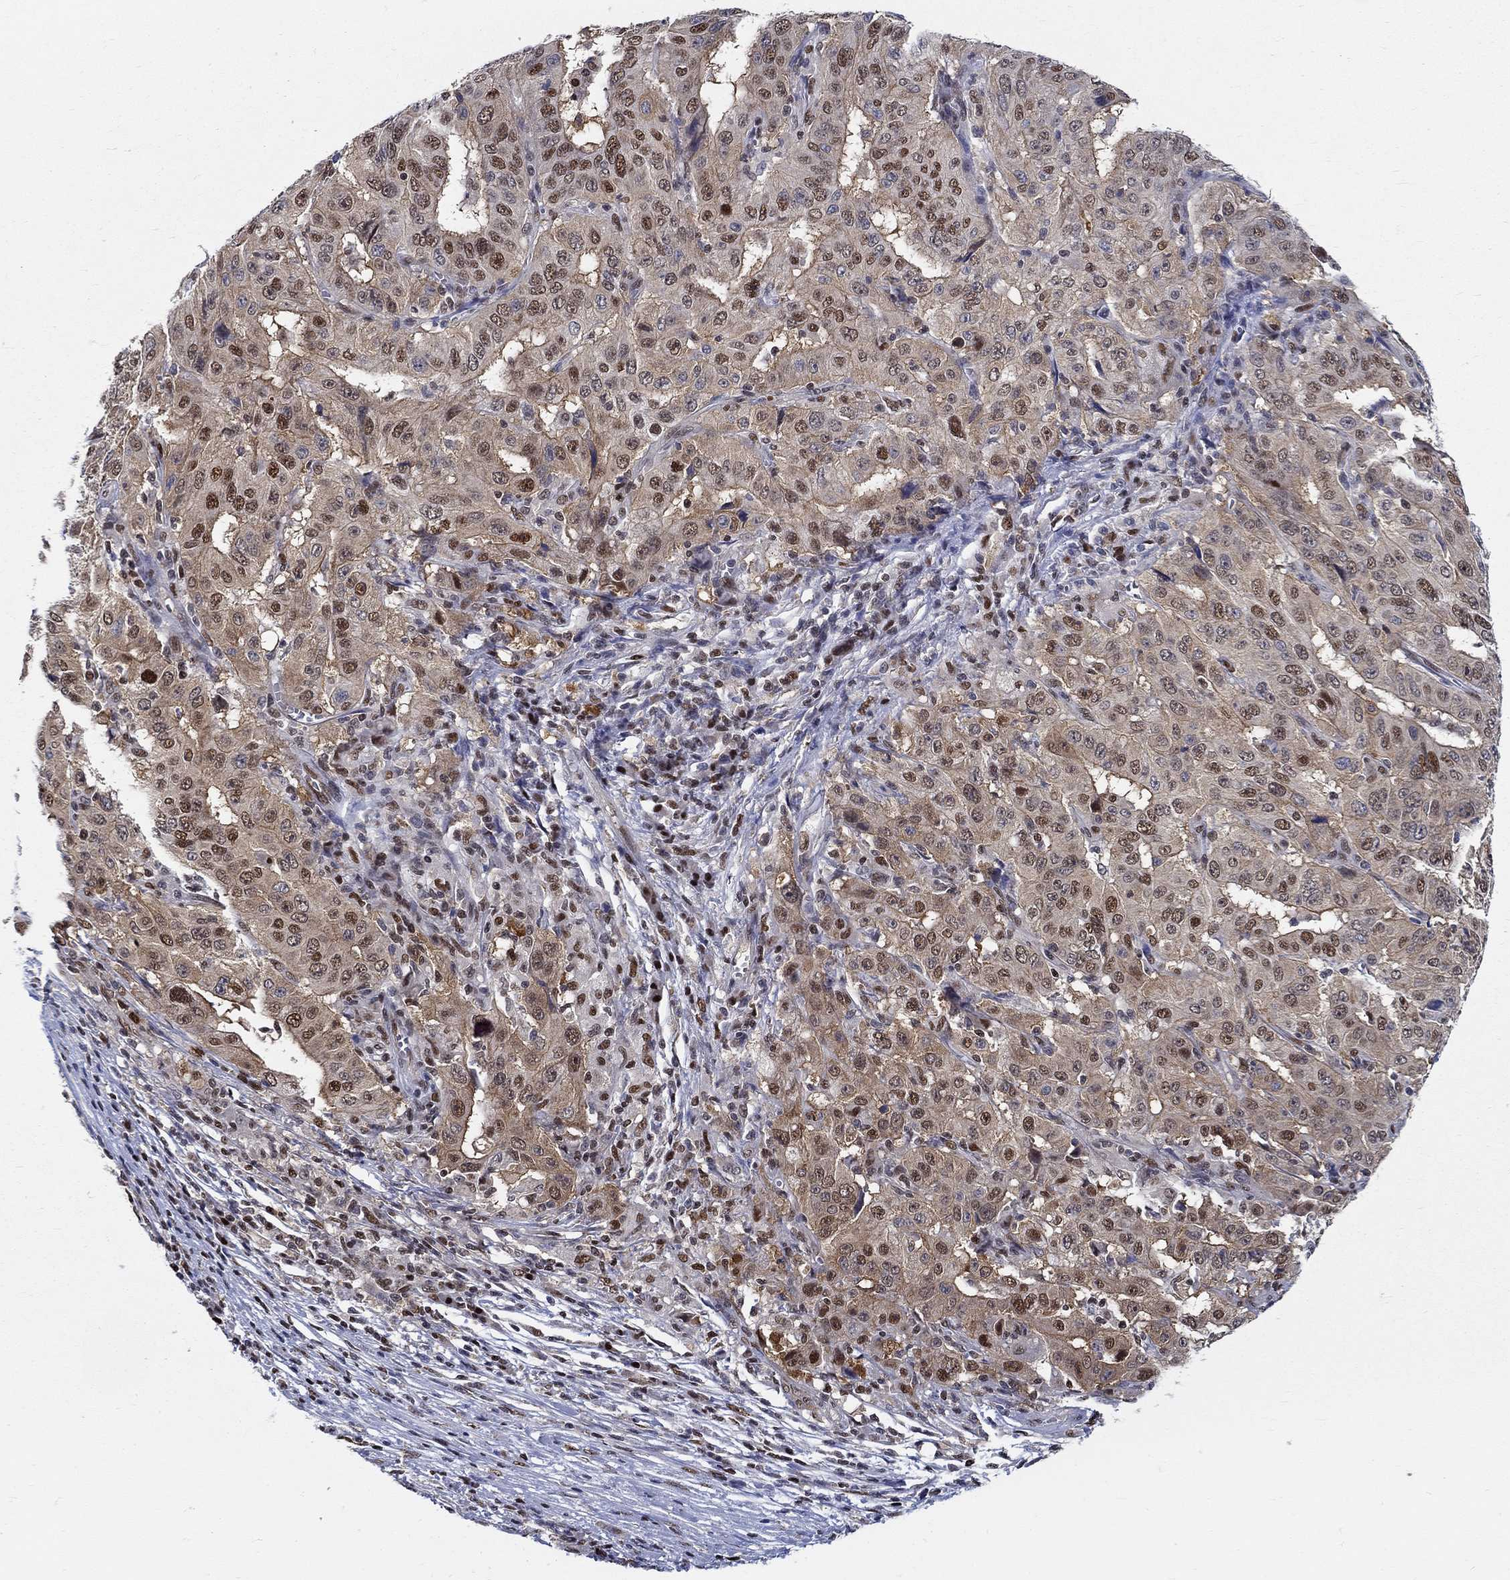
{"staining": {"intensity": "strong", "quantity": "<25%", "location": "nuclear"}, "tissue": "pancreatic cancer", "cell_type": "Tumor cells", "image_type": "cancer", "snomed": [{"axis": "morphology", "description": "Adenocarcinoma, NOS"}, {"axis": "topography", "description": "Pancreas"}], "caption": "Immunohistochemistry photomicrograph of adenocarcinoma (pancreatic) stained for a protein (brown), which demonstrates medium levels of strong nuclear positivity in approximately <25% of tumor cells.", "gene": "ZNF594", "patient": {"sex": "male", "age": 63}}